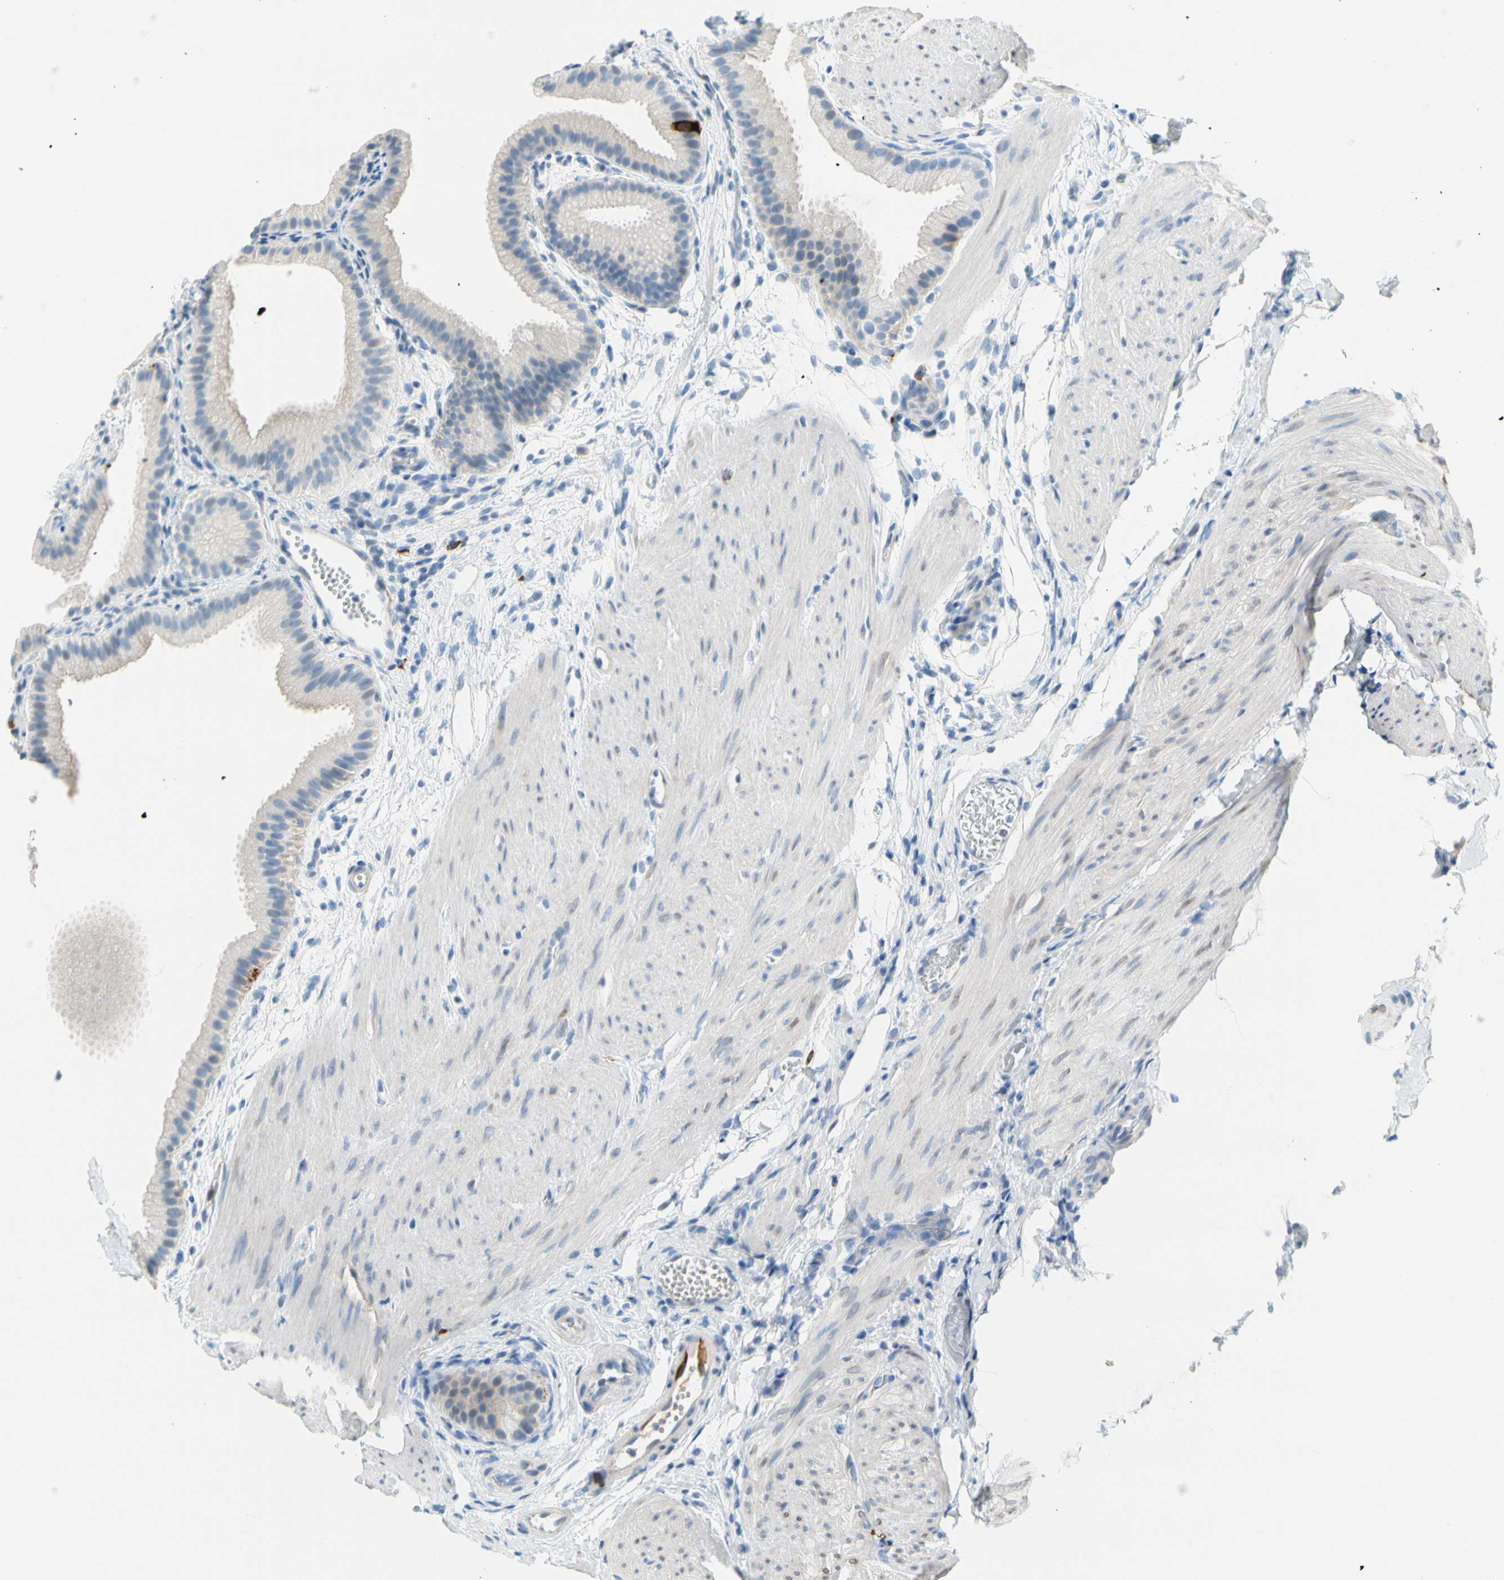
{"staining": {"intensity": "weak", "quantity": ">75%", "location": "cytoplasmic/membranous"}, "tissue": "gallbladder", "cell_type": "Glandular cells", "image_type": "normal", "snomed": [{"axis": "morphology", "description": "Normal tissue, NOS"}, {"axis": "topography", "description": "Gallbladder"}], "caption": "This histopathology image demonstrates immunohistochemistry (IHC) staining of benign gallbladder, with low weak cytoplasmic/membranous staining in about >75% of glandular cells.", "gene": "TACC3", "patient": {"sex": "female", "age": 64}}